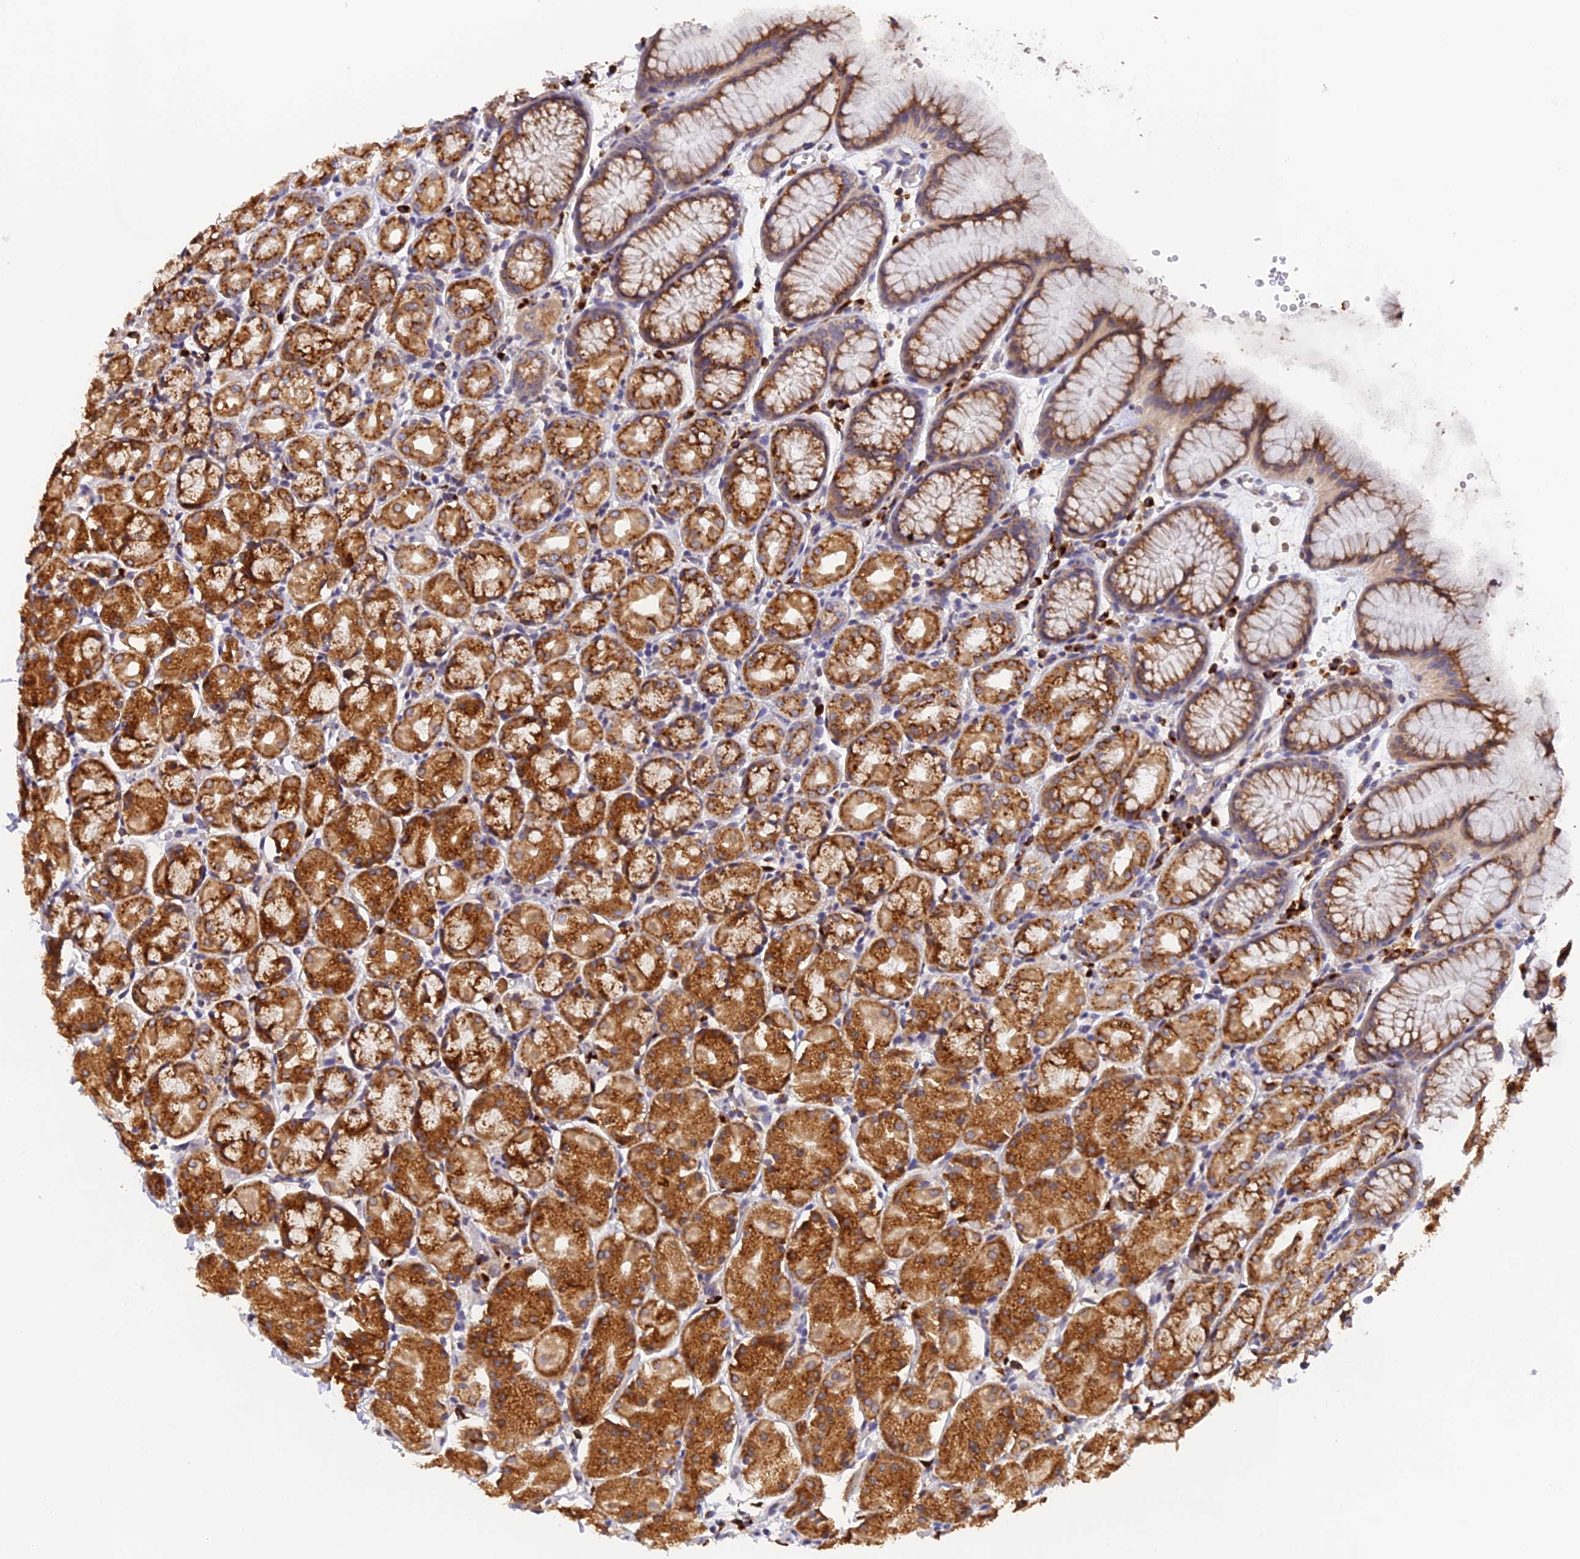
{"staining": {"intensity": "strong", "quantity": ">75%", "location": "cytoplasmic/membranous"}, "tissue": "stomach", "cell_type": "Glandular cells", "image_type": "normal", "snomed": [{"axis": "morphology", "description": "Normal tissue, NOS"}, {"axis": "topography", "description": "Stomach, upper"}], "caption": "This histopathology image reveals immunohistochemistry staining of normal stomach, with high strong cytoplasmic/membranous expression in approximately >75% of glandular cells.", "gene": "SNX17", "patient": {"sex": "male", "age": 47}}